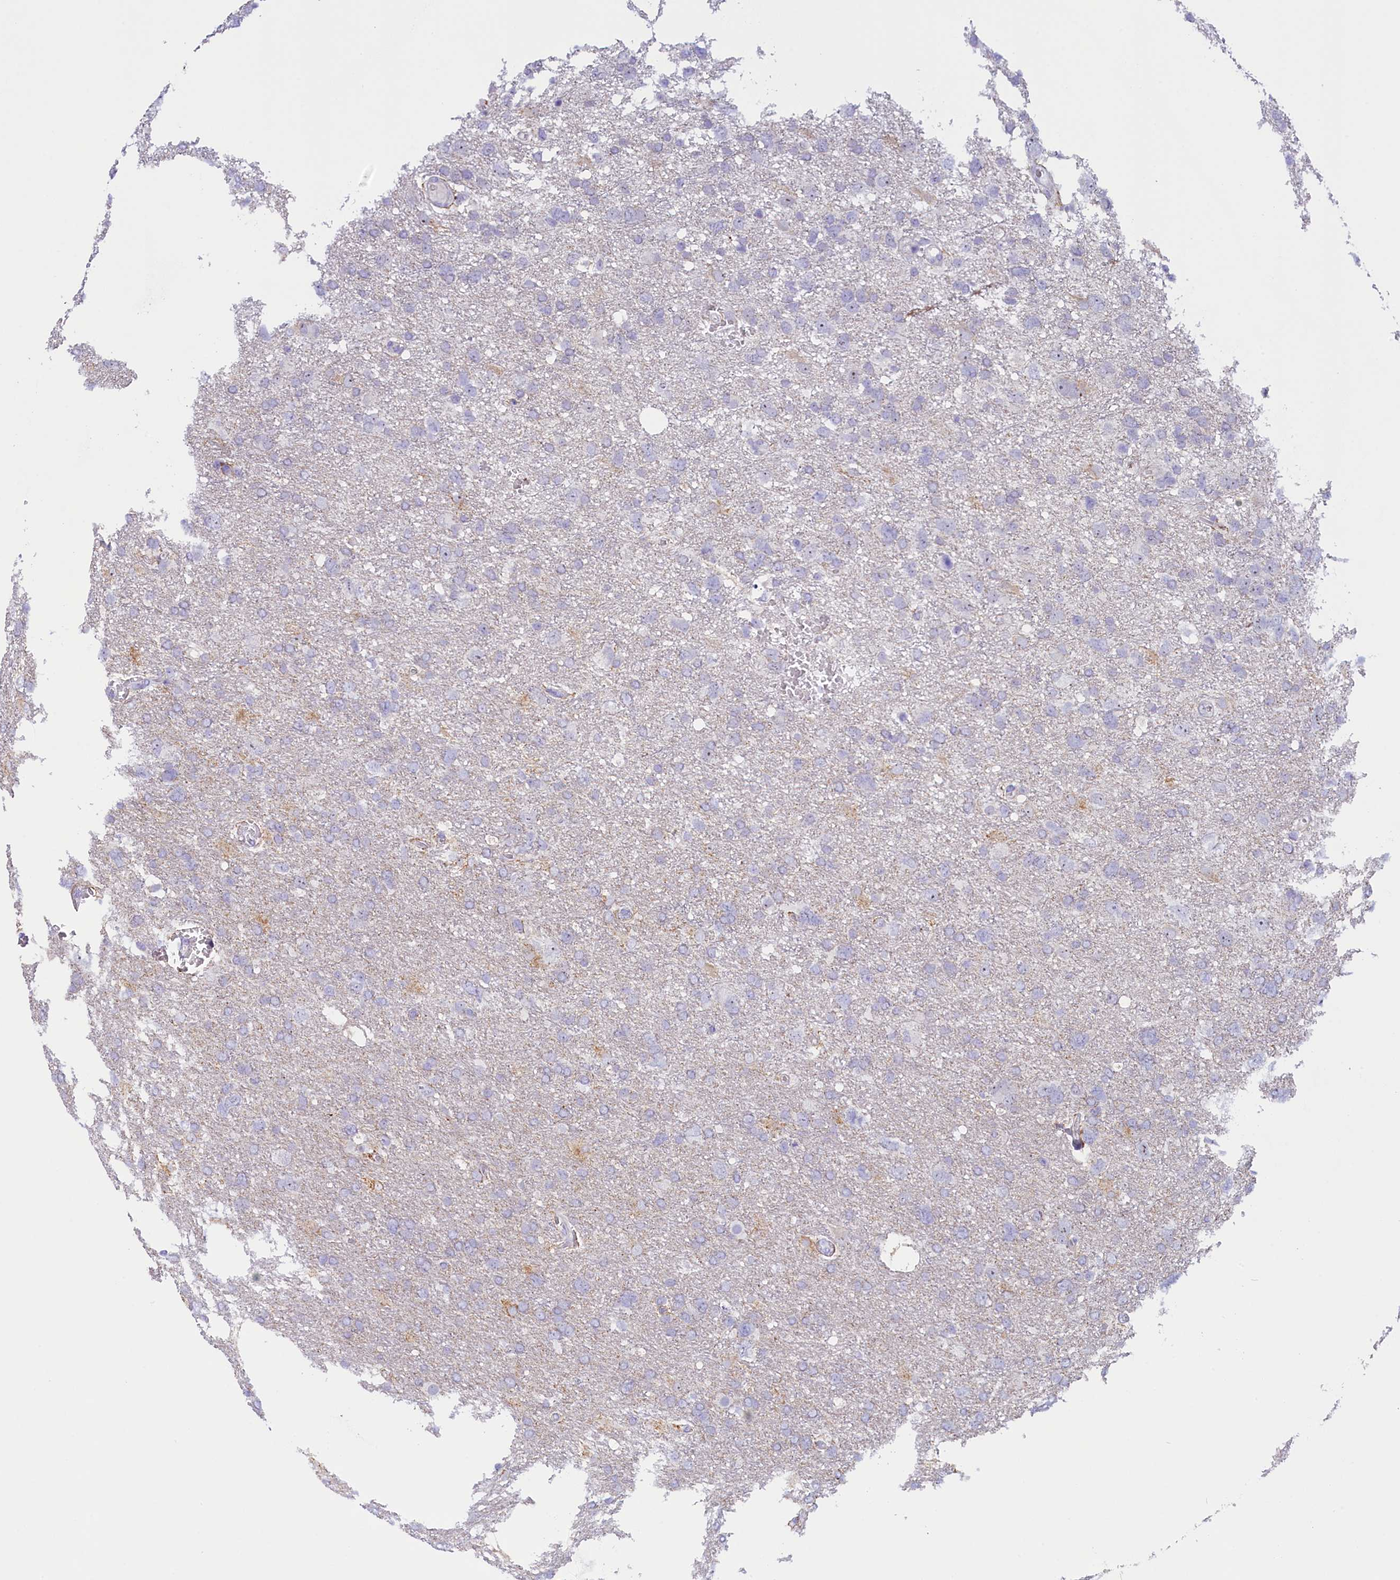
{"staining": {"intensity": "negative", "quantity": "none", "location": "none"}, "tissue": "glioma", "cell_type": "Tumor cells", "image_type": "cancer", "snomed": [{"axis": "morphology", "description": "Glioma, malignant, High grade"}, {"axis": "topography", "description": "Brain"}], "caption": "Photomicrograph shows no protein staining in tumor cells of glioma tissue.", "gene": "RTTN", "patient": {"sex": "male", "age": 61}}